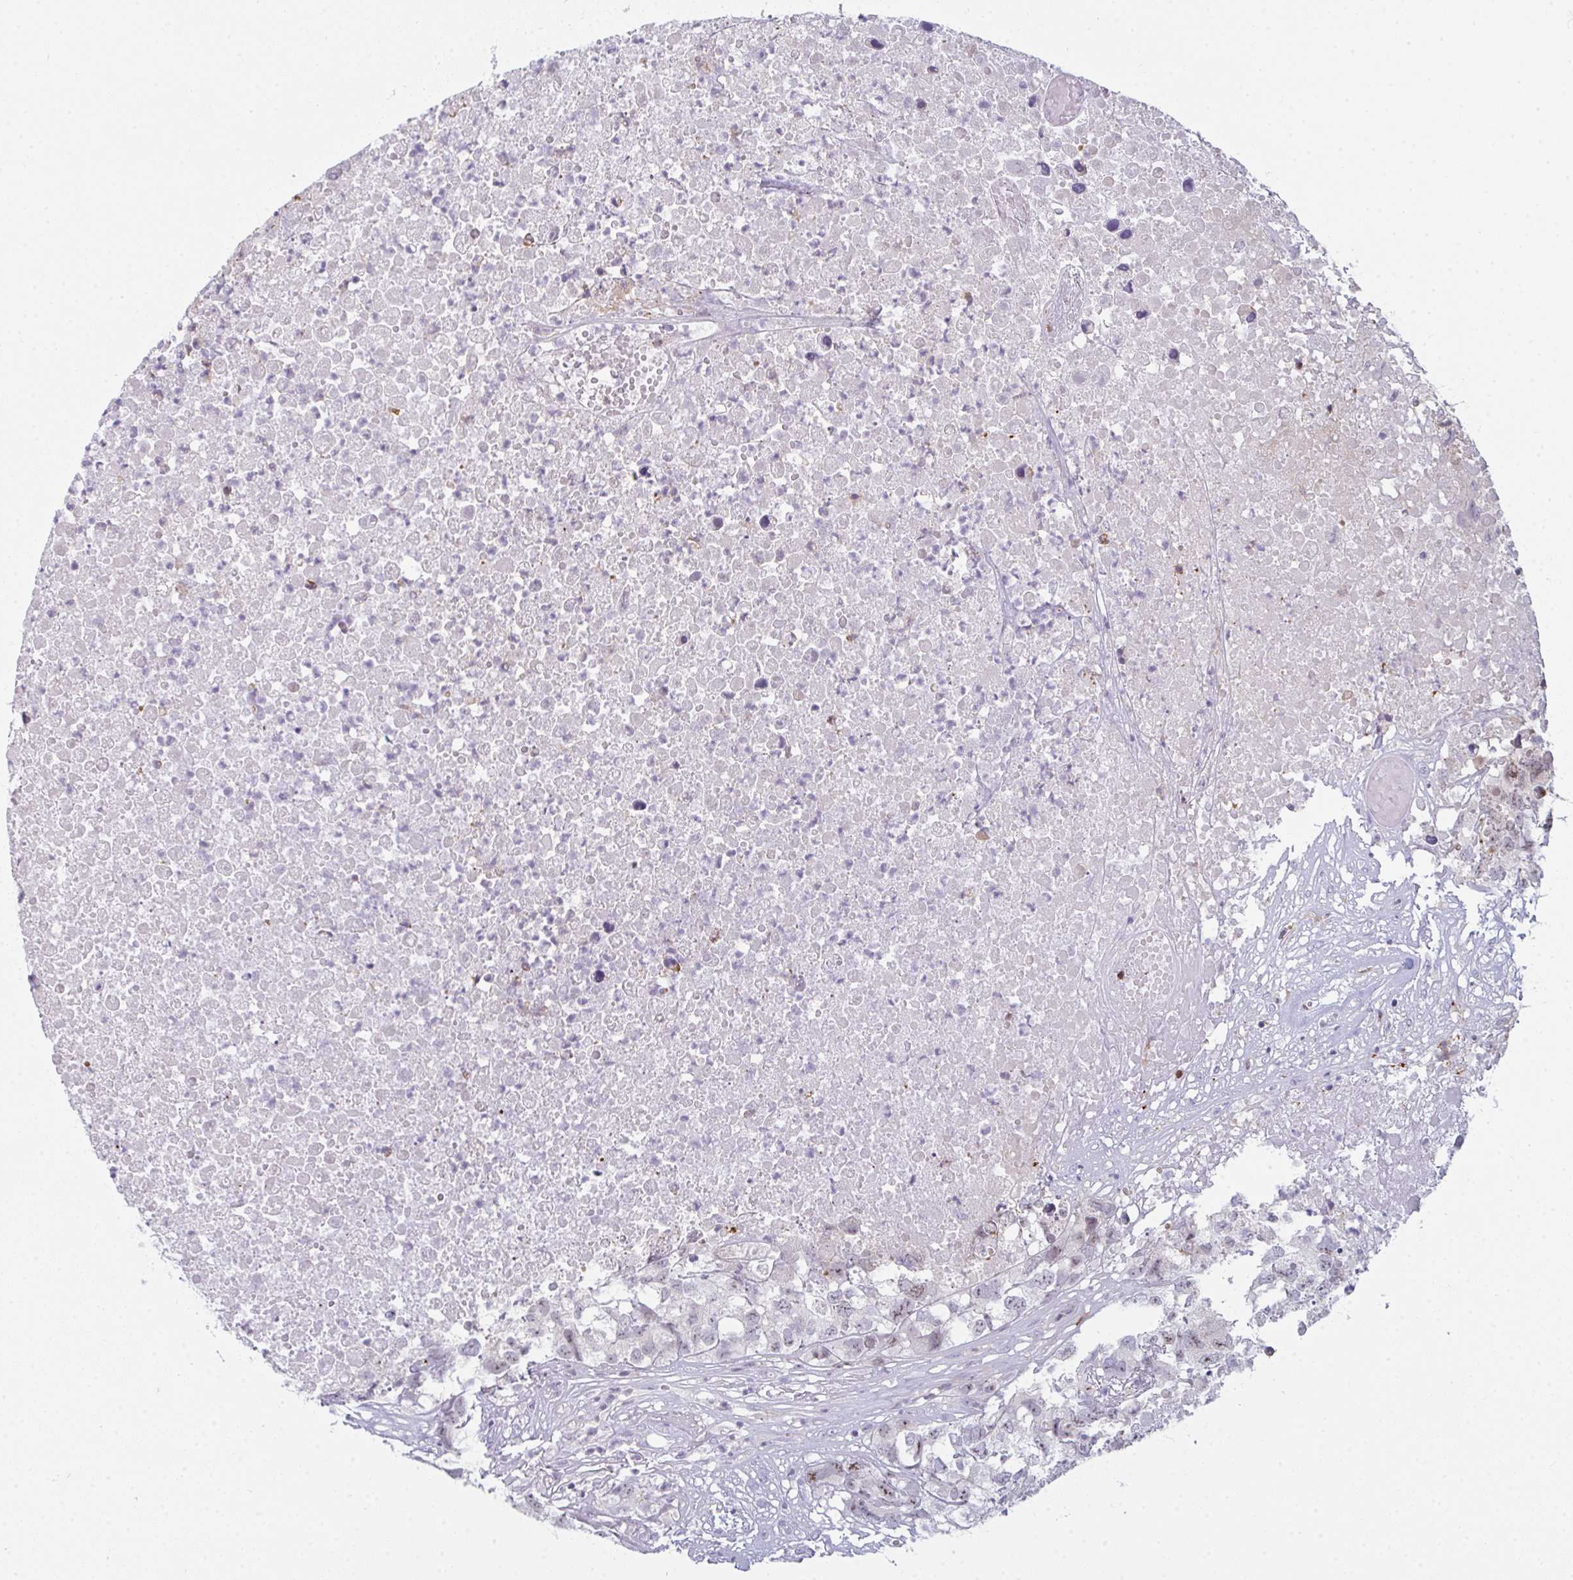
{"staining": {"intensity": "weak", "quantity": "25%-75%", "location": "nuclear"}, "tissue": "testis cancer", "cell_type": "Tumor cells", "image_type": "cancer", "snomed": [{"axis": "morphology", "description": "Carcinoma, Embryonal, NOS"}, {"axis": "topography", "description": "Testis"}], "caption": "IHC of testis cancer (embryonal carcinoma) demonstrates low levels of weak nuclear staining in about 25%-75% of tumor cells.", "gene": "CD80", "patient": {"sex": "male", "age": 83}}